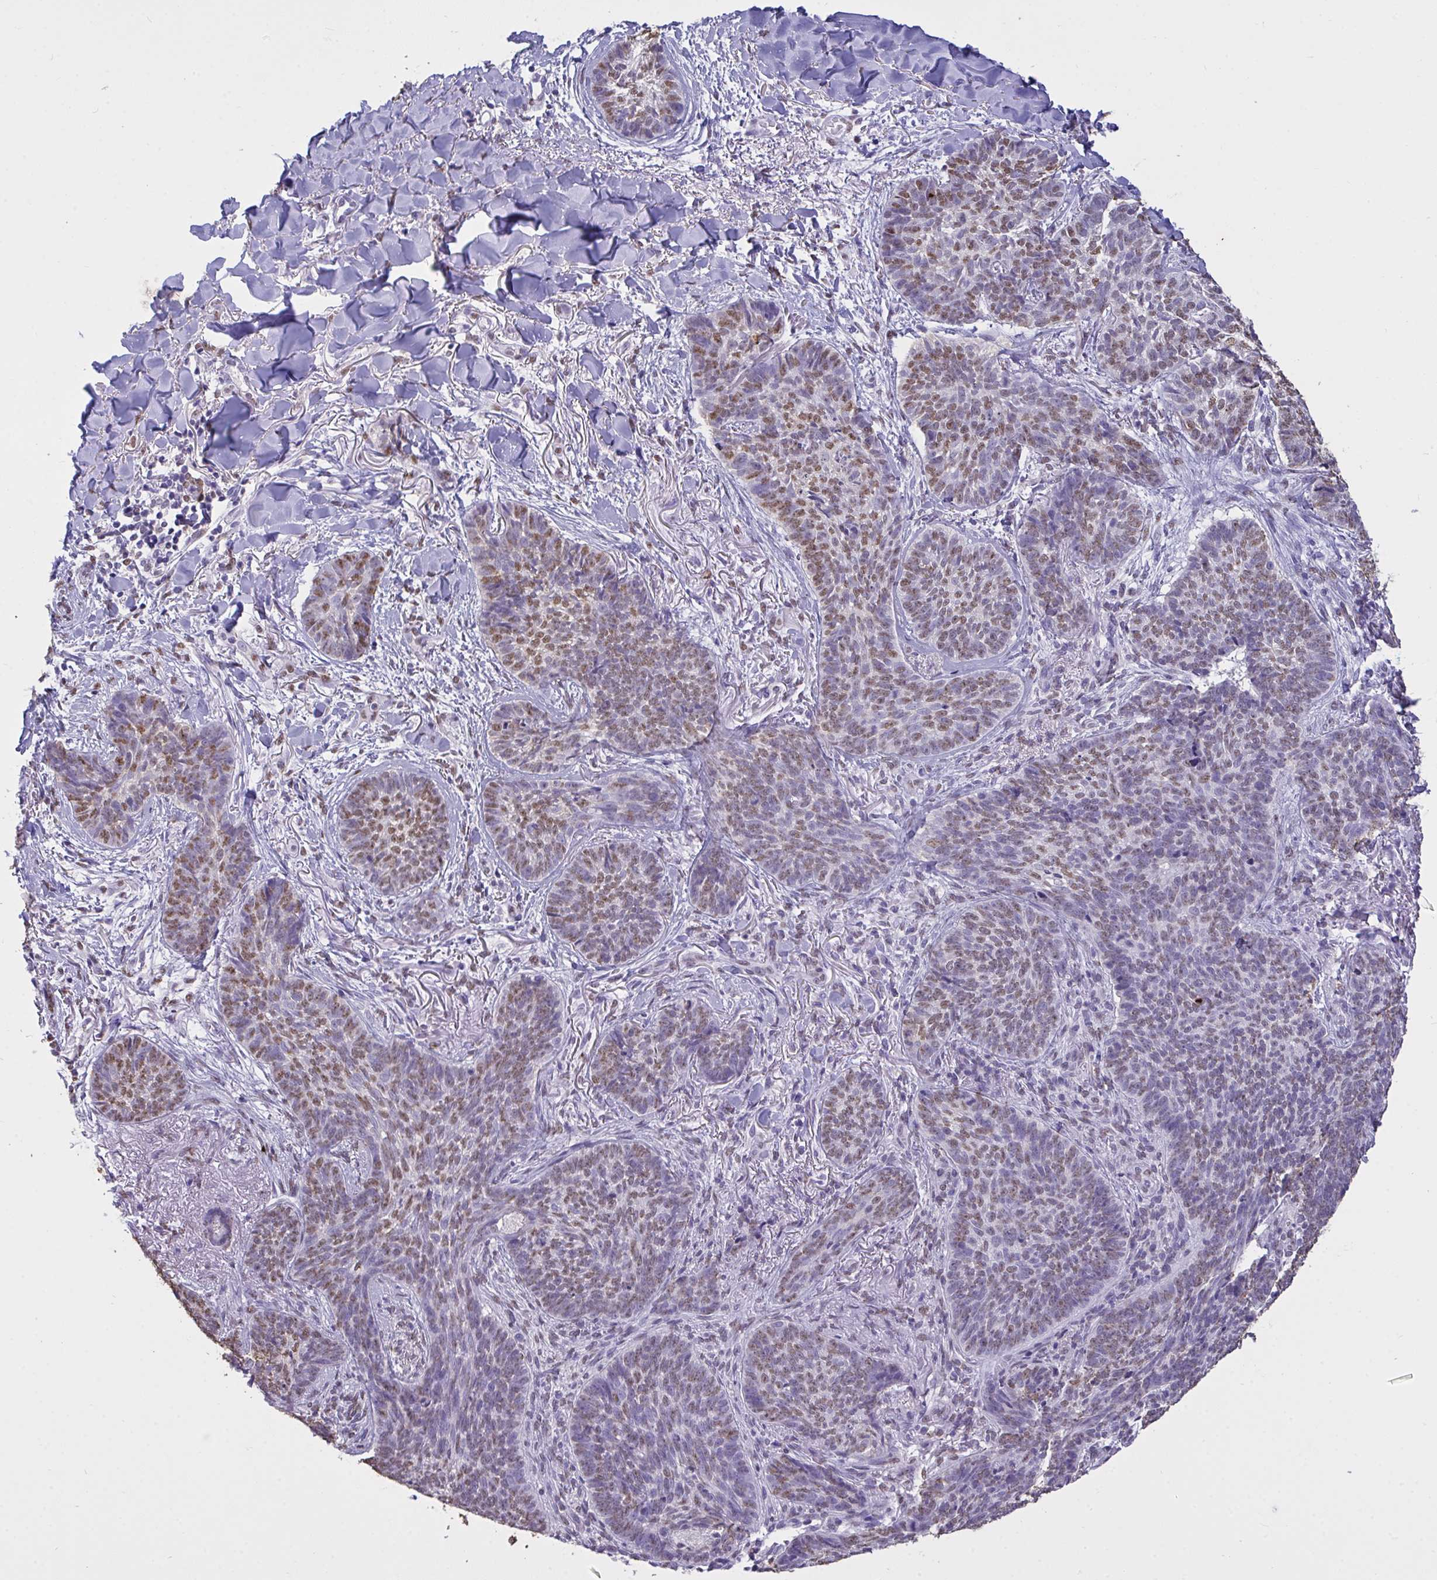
{"staining": {"intensity": "moderate", "quantity": "25%-75%", "location": "nuclear"}, "tissue": "skin cancer", "cell_type": "Tumor cells", "image_type": "cancer", "snomed": [{"axis": "morphology", "description": "Basal cell carcinoma"}, {"axis": "topography", "description": "Skin"}, {"axis": "topography", "description": "Skin of face"}], "caption": "Tumor cells reveal medium levels of moderate nuclear staining in about 25%-75% of cells in skin cancer.", "gene": "SEMA6B", "patient": {"sex": "male", "age": 88}}